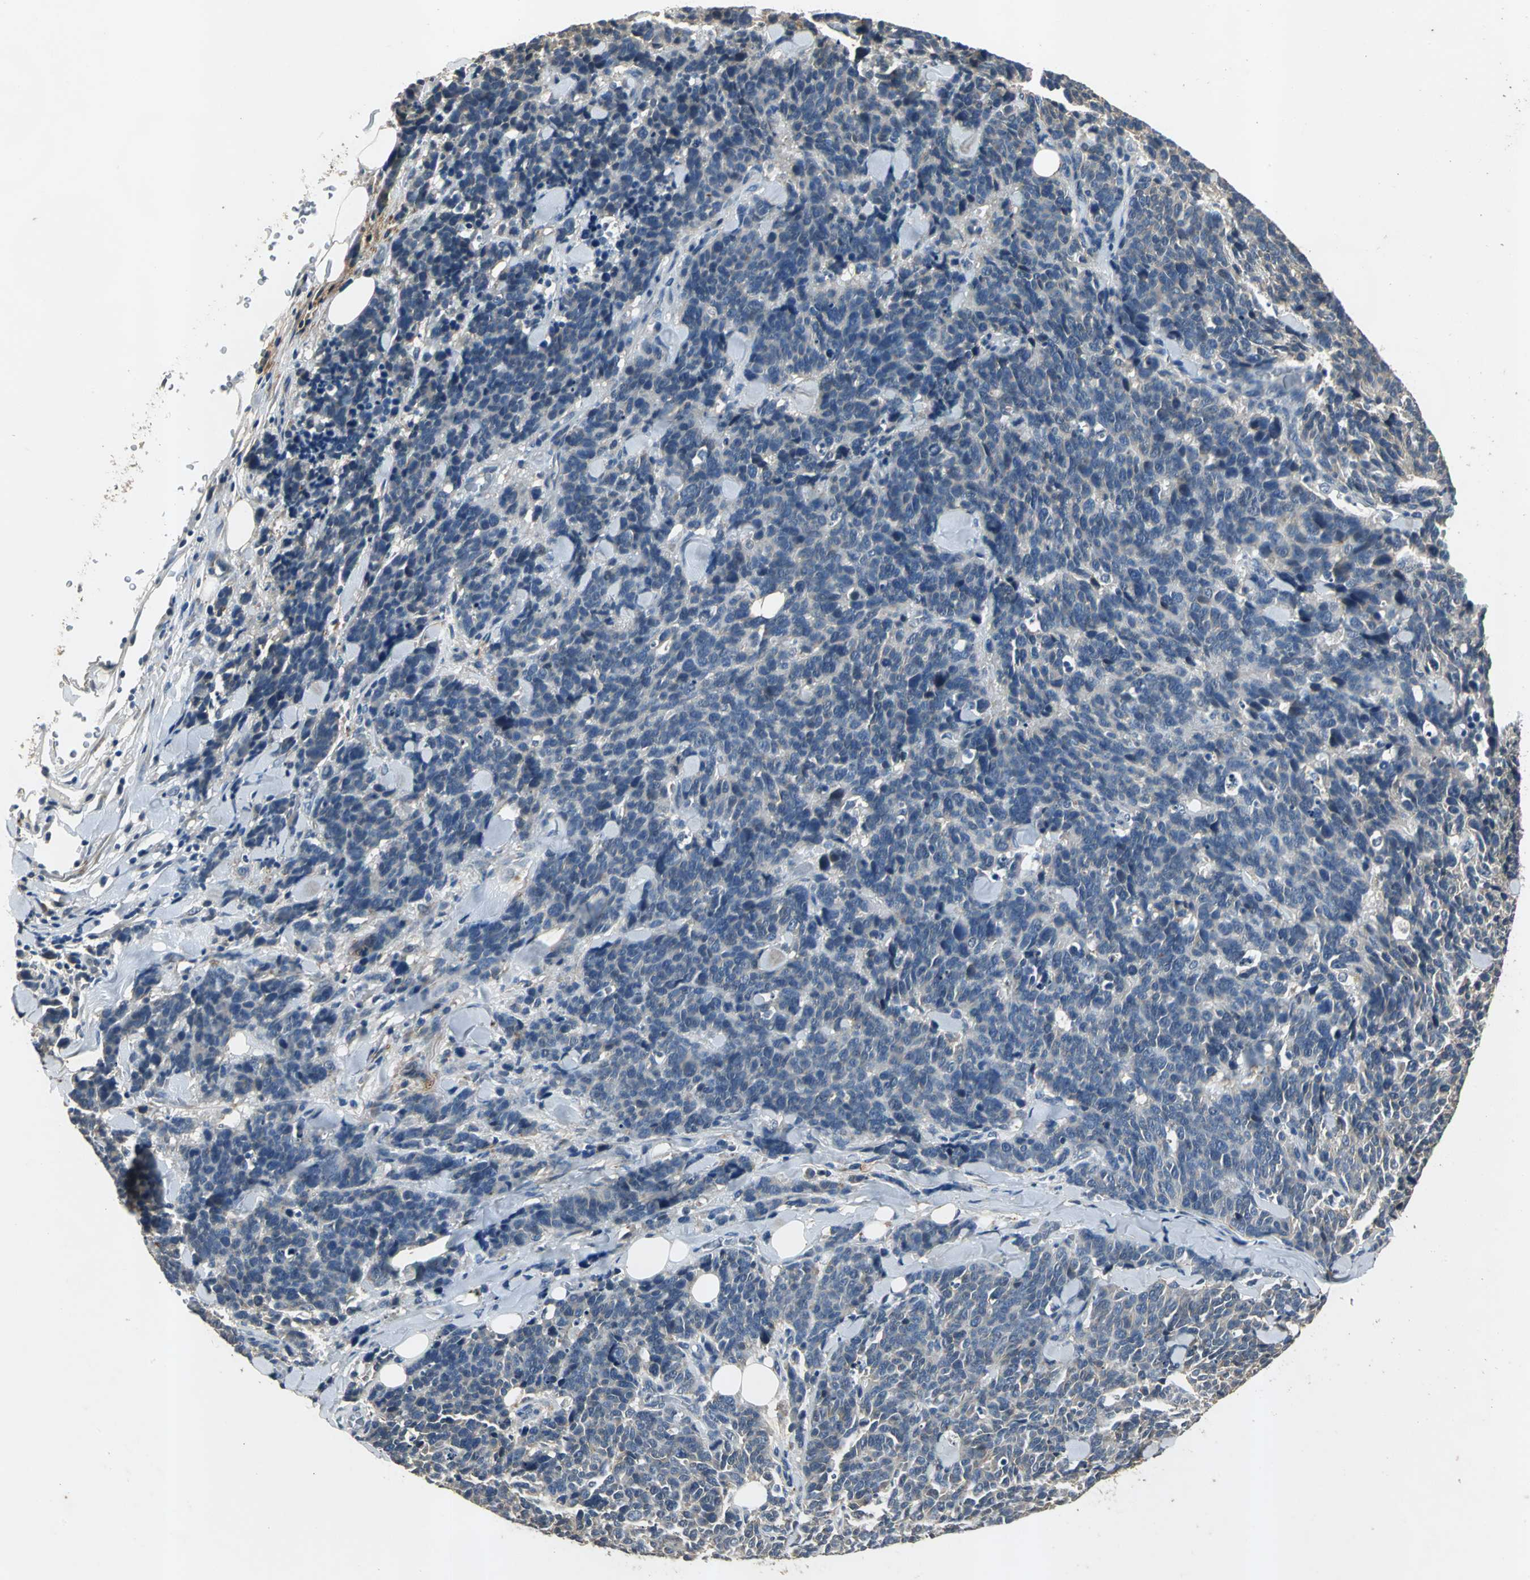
{"staining": {"intensity": "negative", "quantity": "none", "location": "none"}, "tissue": "lung cancer", "cell_type": "Tumor cells", "image_type": "cancer", "snomed": [{"axis": "morphology", "description": "Neoplasm, malignant, NOS"}, {"axis": "topography", "description": "Lung"}], "caption": "Tumor cells show no significant positivity in lung cancer (malignant neoplasm). (DAB immunohistochemistry, high magnification).", "gene": "OCLN", "patient": {"sex": "female", "age": 58}}